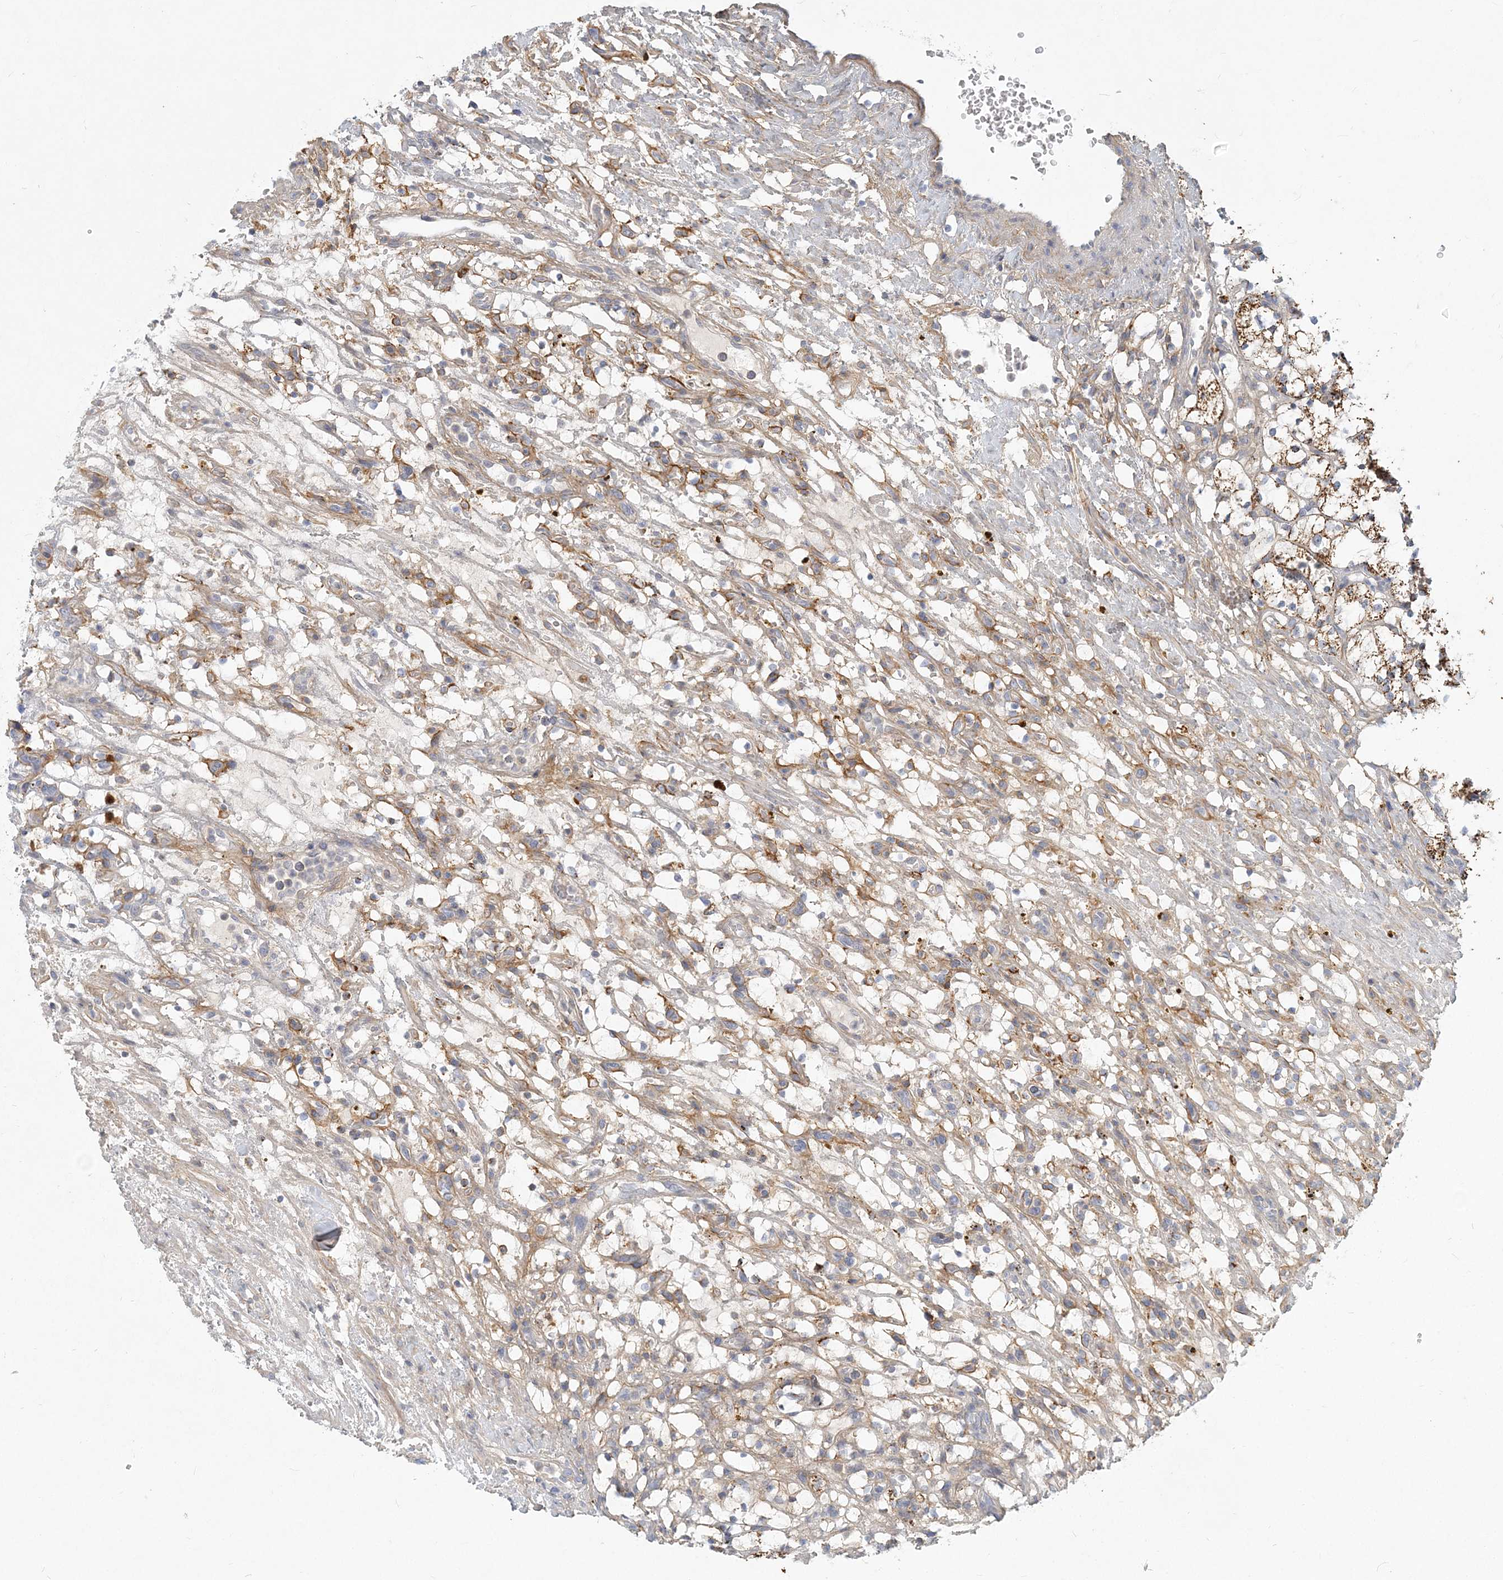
{"staining": {"intensity": "negative", "quantity": "none", "location": "none"}, "tissue": "renal cancer", "cell_type": "Tumor cells", "image_type": "cancer", "snomed": [{"axis": "morphology", "description": "Adenocarcinoma, NOS"}, {"axis": "topography", "description": "Kidney"}], "caption": "DAB (3,3'-diaminobenzidine) immunohistochemical staining of human renal cancer shows no significant positivity in tumor cells.", "gene": "GMPPA", "patient": {"sex": "female", "age": 69}}